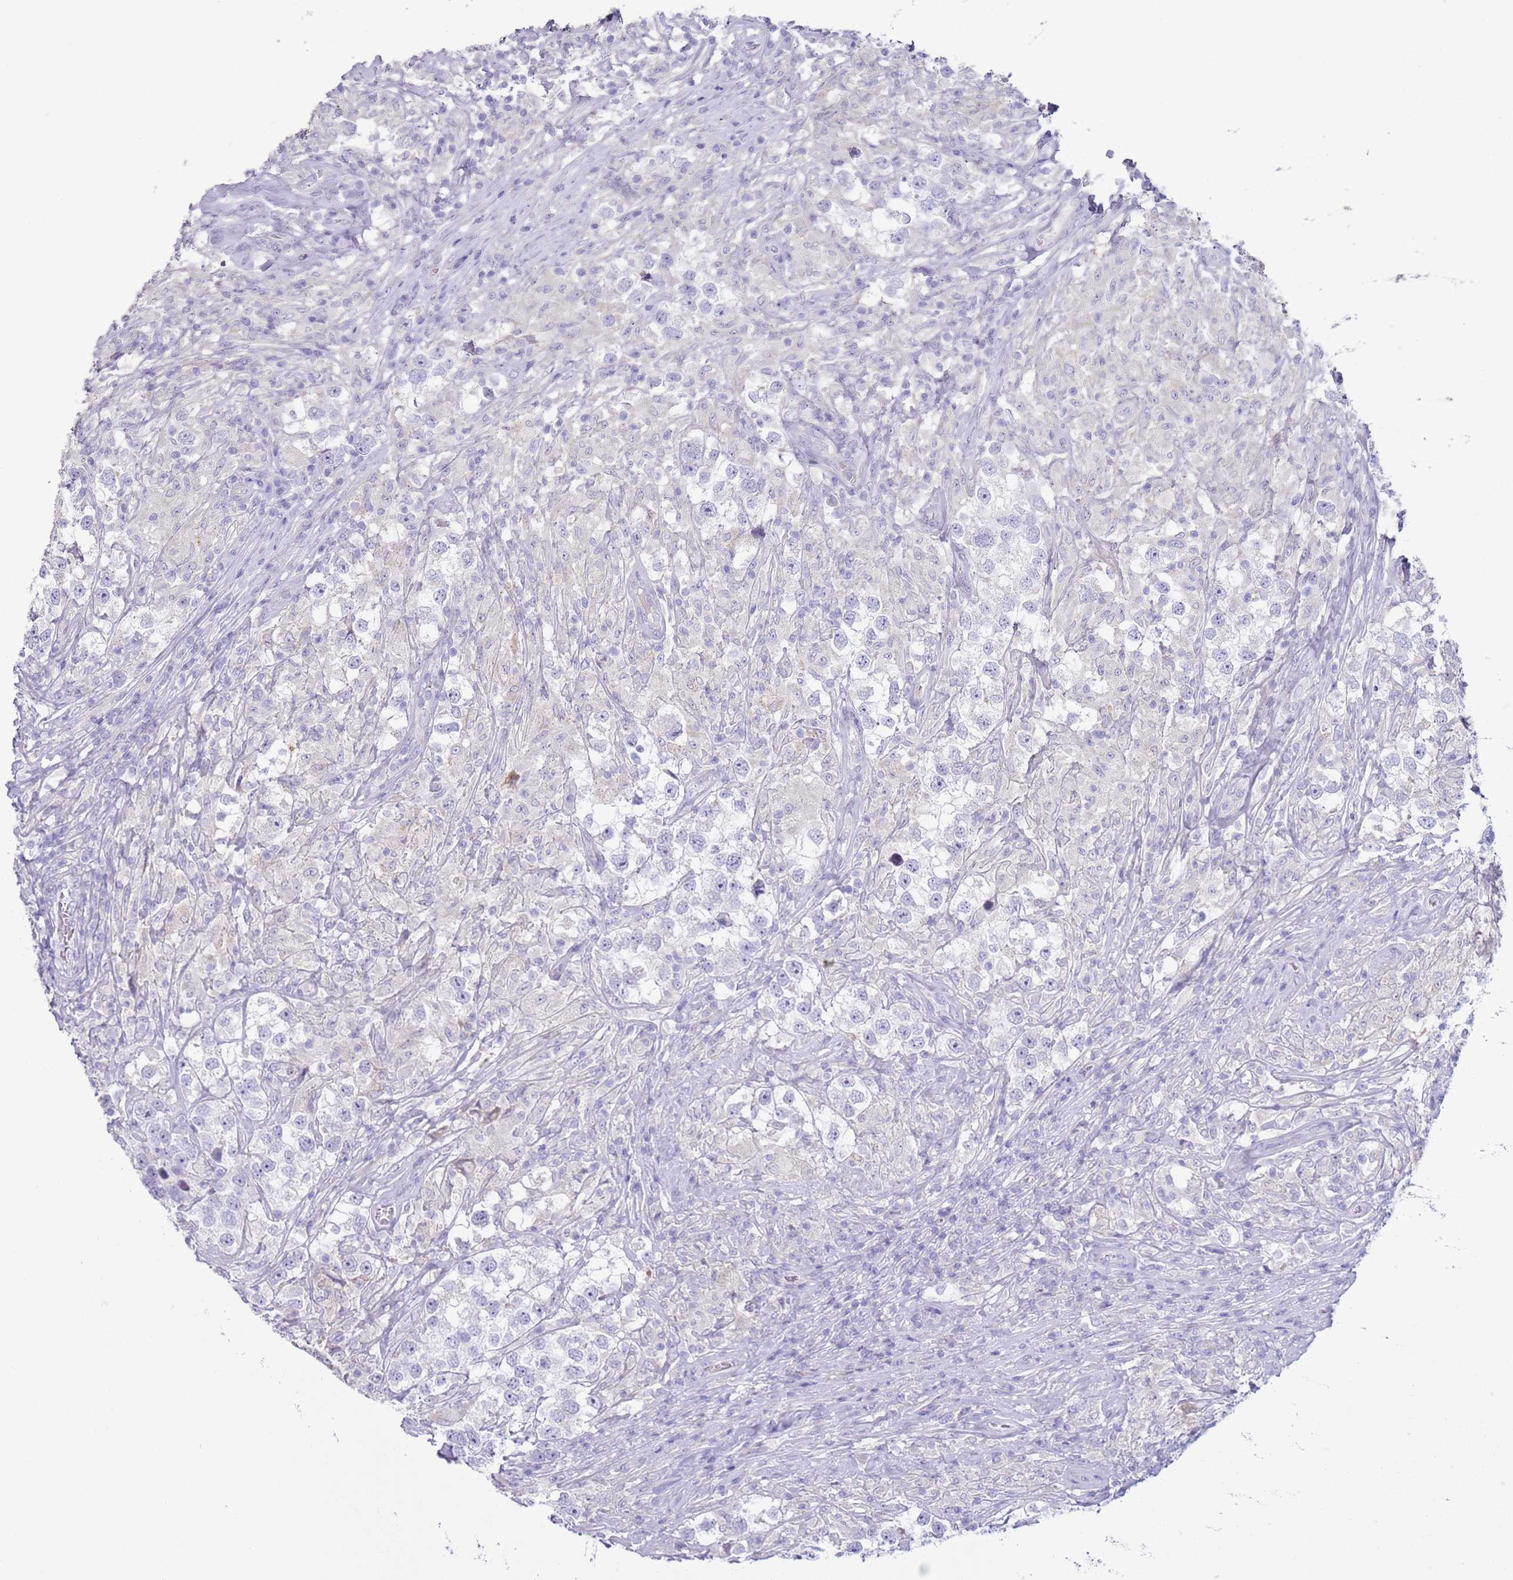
{"staining": {"intensity": "negative", "quantity": "none", "location": "none"}, "tissue": "testis cancer", "cell_type": "Tumor cells", "image_type": "cancer", "snomed": [{"axis": "morphology", "description": "Seminoma, NOS"}, {"axis": "topography", "description": "Testis"}], "caption": "The IHC histopathology image has no significant staining in tumor cells of testis cancer (seminoma) tissue. The staining was performed using DAB to visualize the protein expression in brown, while the nuclei were stained in blue with hematoxylin (Magnification: 20x).", "gene": "NPAP1", "patient": {"sex": "male", "age": 46}}